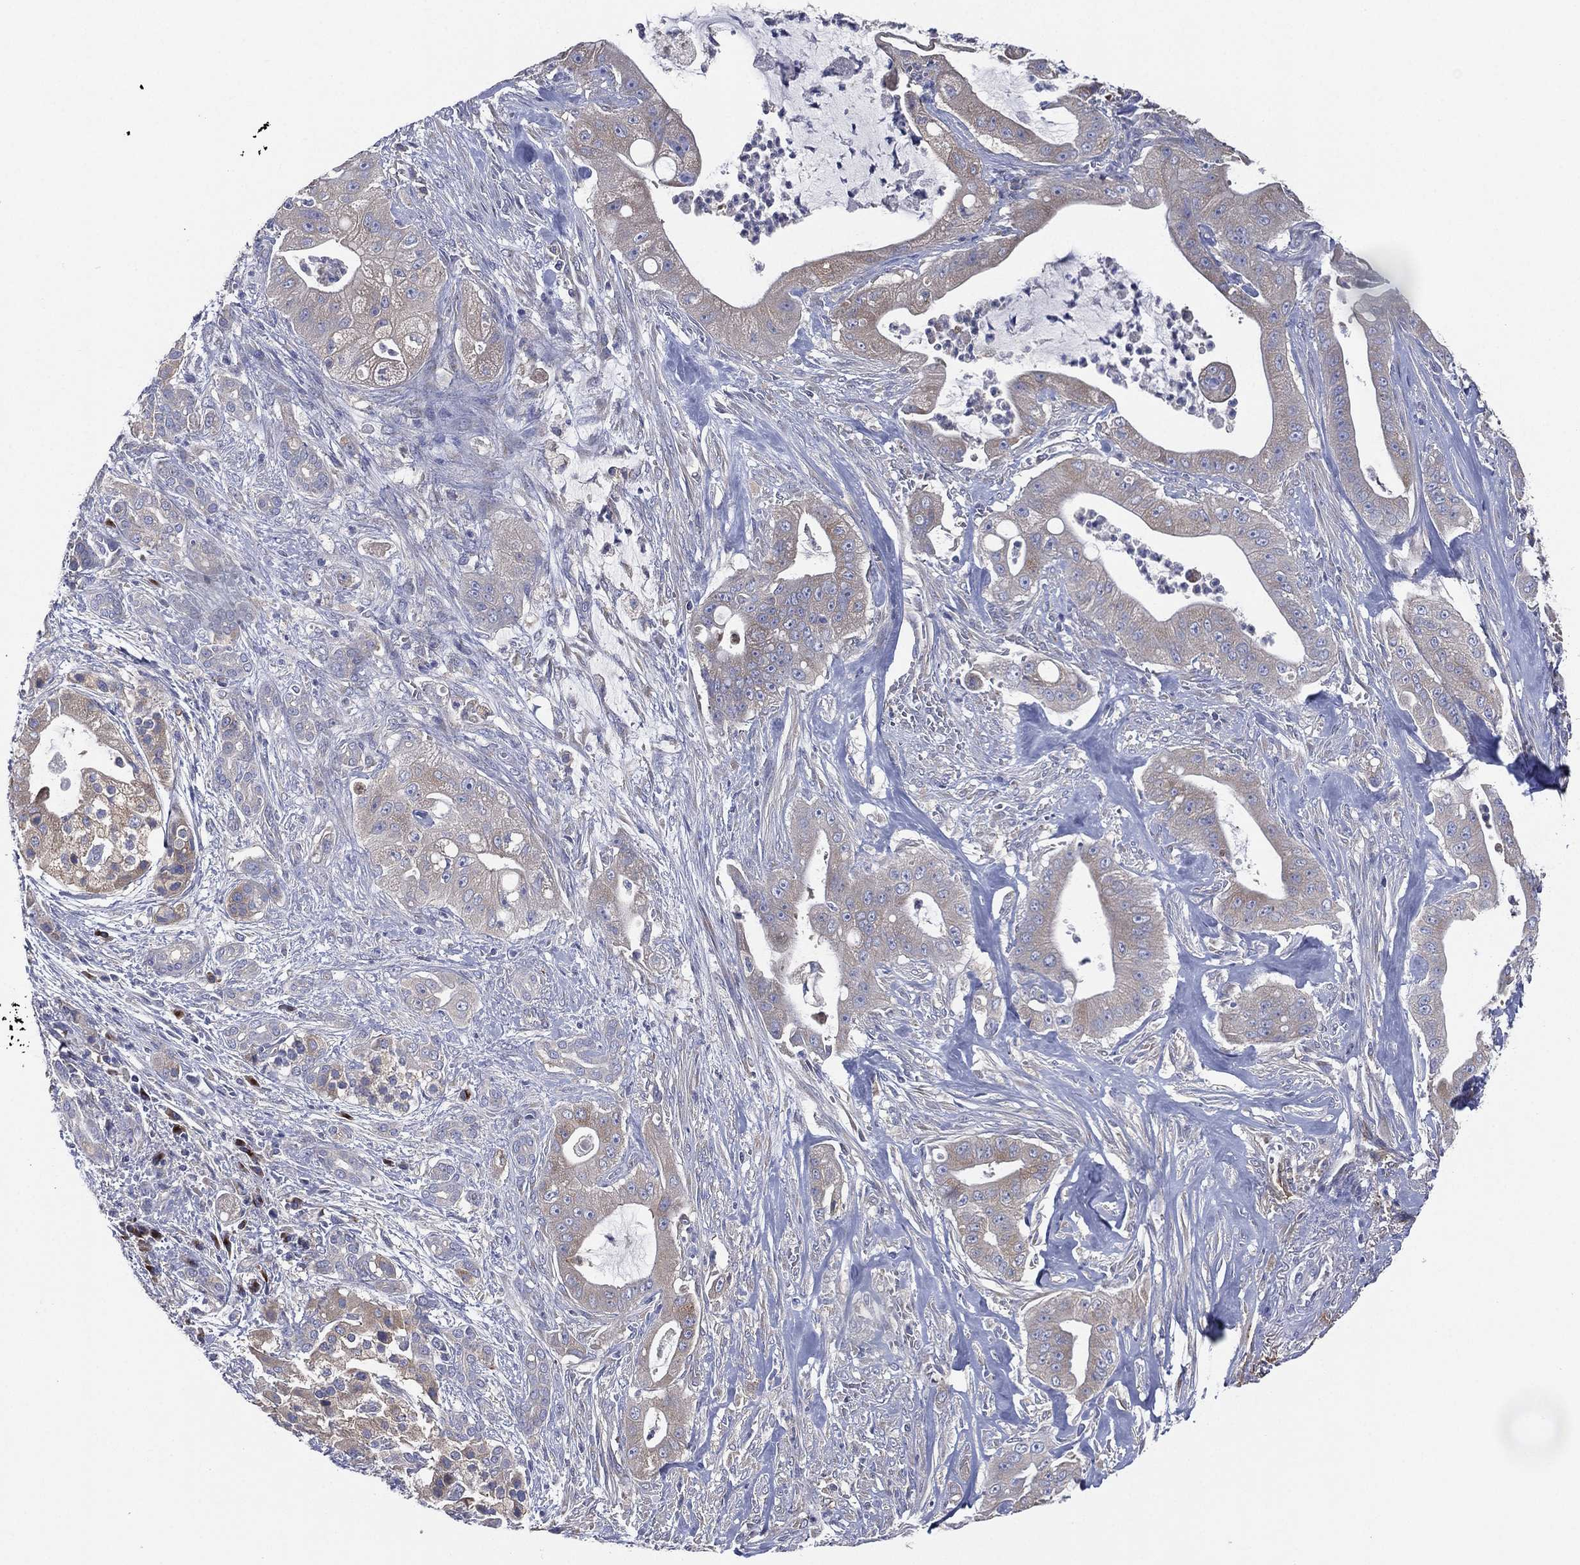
{"staining": {"intensity": "negative", "quantity": "none", "location": "none"}, "tissue": "pancreatic cancer", "cell_type": "Tumor cells", "image_type": "cancer", "snomed": [{"axis": "morphology", "description": "Normal tissue, NOS"}, {"axis": "morphology", "description": "Inflammation, NOS"}, {"axis": "morphology", "description": "Adenocarcinoma, NOS"}, {"axis": "topography", "description": "Pancreas"}], "caption": "Protein analysis of adenocarcinoma (pancreatic) exhibits no significant positivity in tumor cells.", "gene": "ATP8A2", "patient": {"sex": "male", "age": 57}}